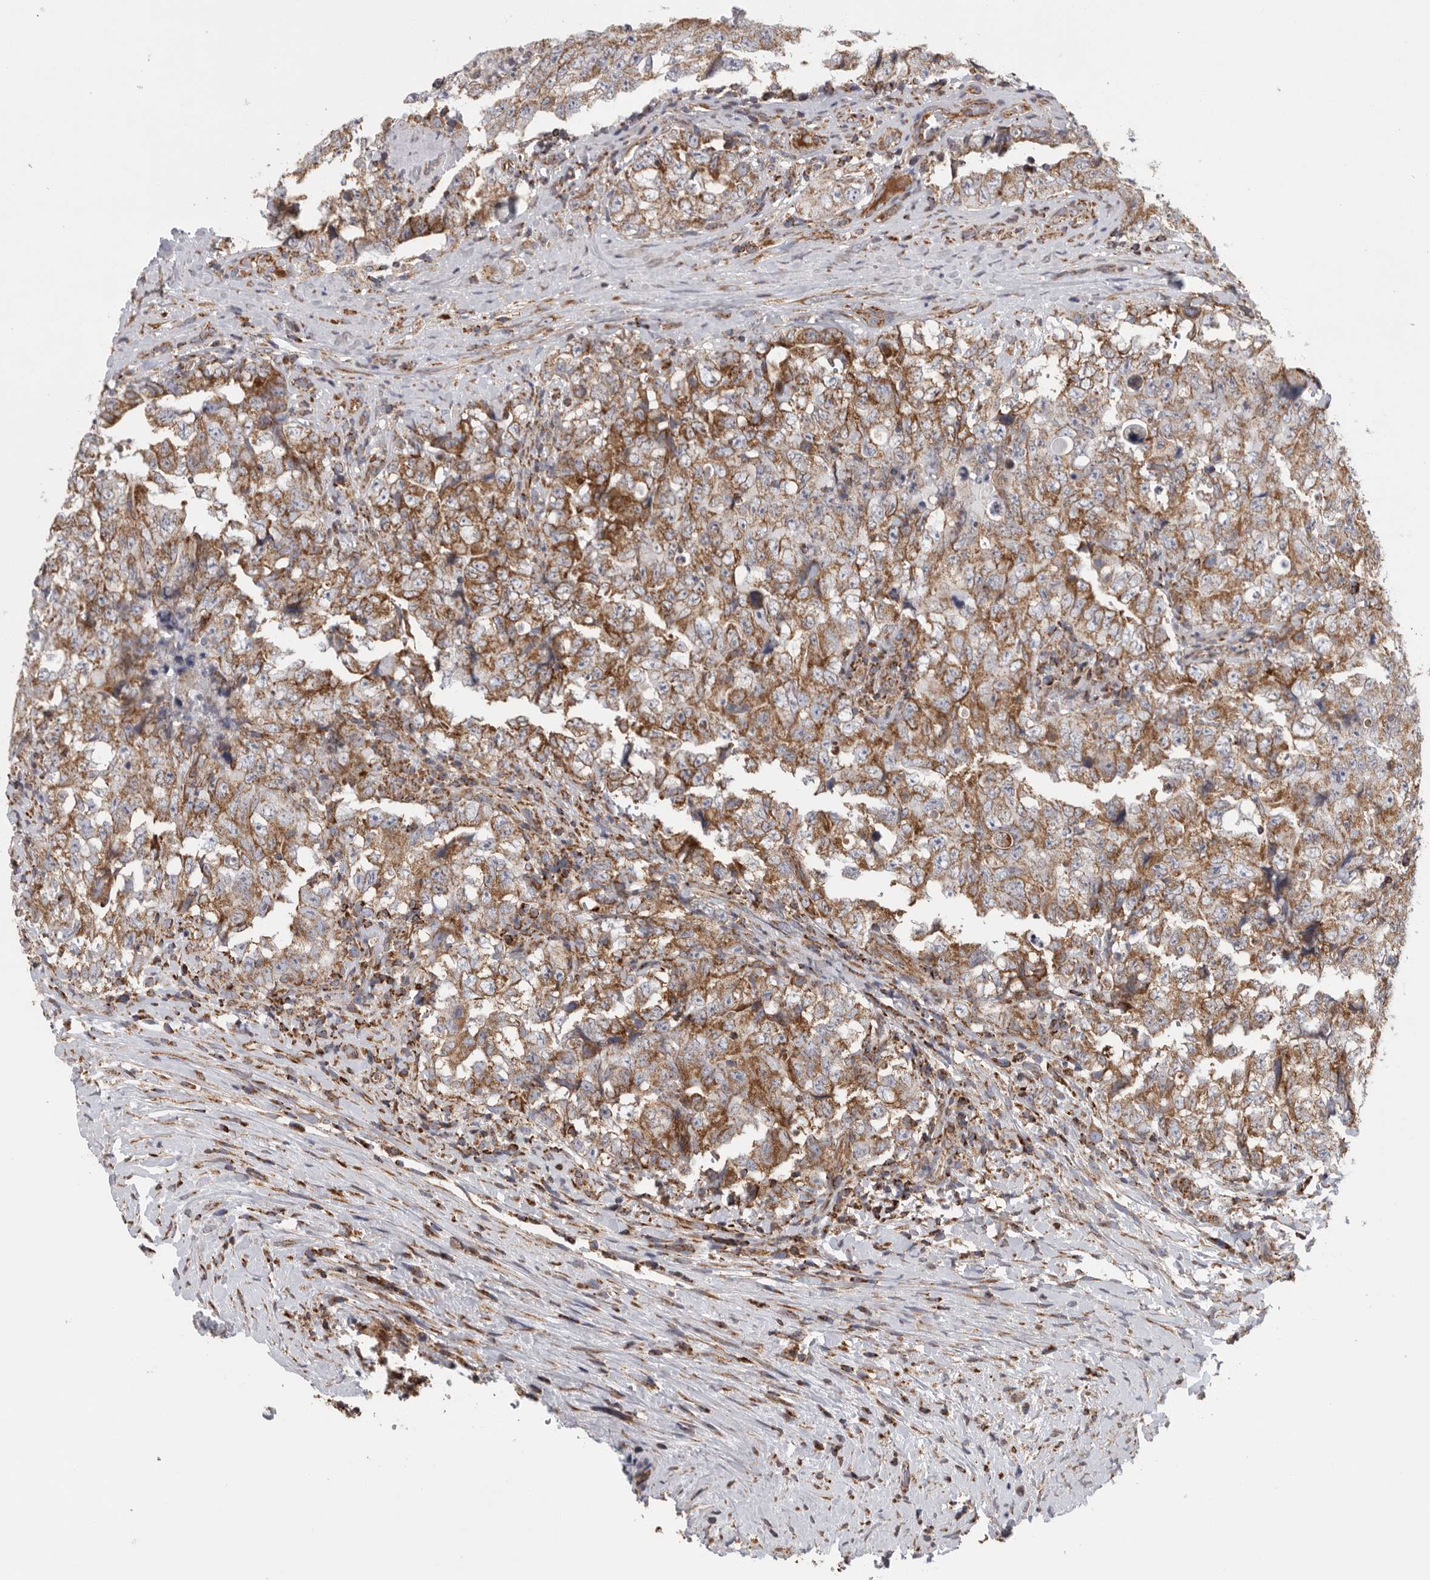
{"staining": {"intensity": "moderate", "quantity": ">75%", "location": "cytoplasmic/membranous"}, "tissue": "testis cancer", "cell_type": "Tumor cells", "image_type": "cancer", "snomed": [{"axis": "morphology", "description": "Carcinoma, Embryonal, NOS"}, {"axis": "topography", "description": "Testis"}], "caption": "Protein staining of testis cancer (embryonal carcinoma) tissue reveals moderate cytoplasmic/membranous staining in approximately >75% of tumor cells.", "gene": "FKBP8", "patient": {"sex": "male", "age": 26}}